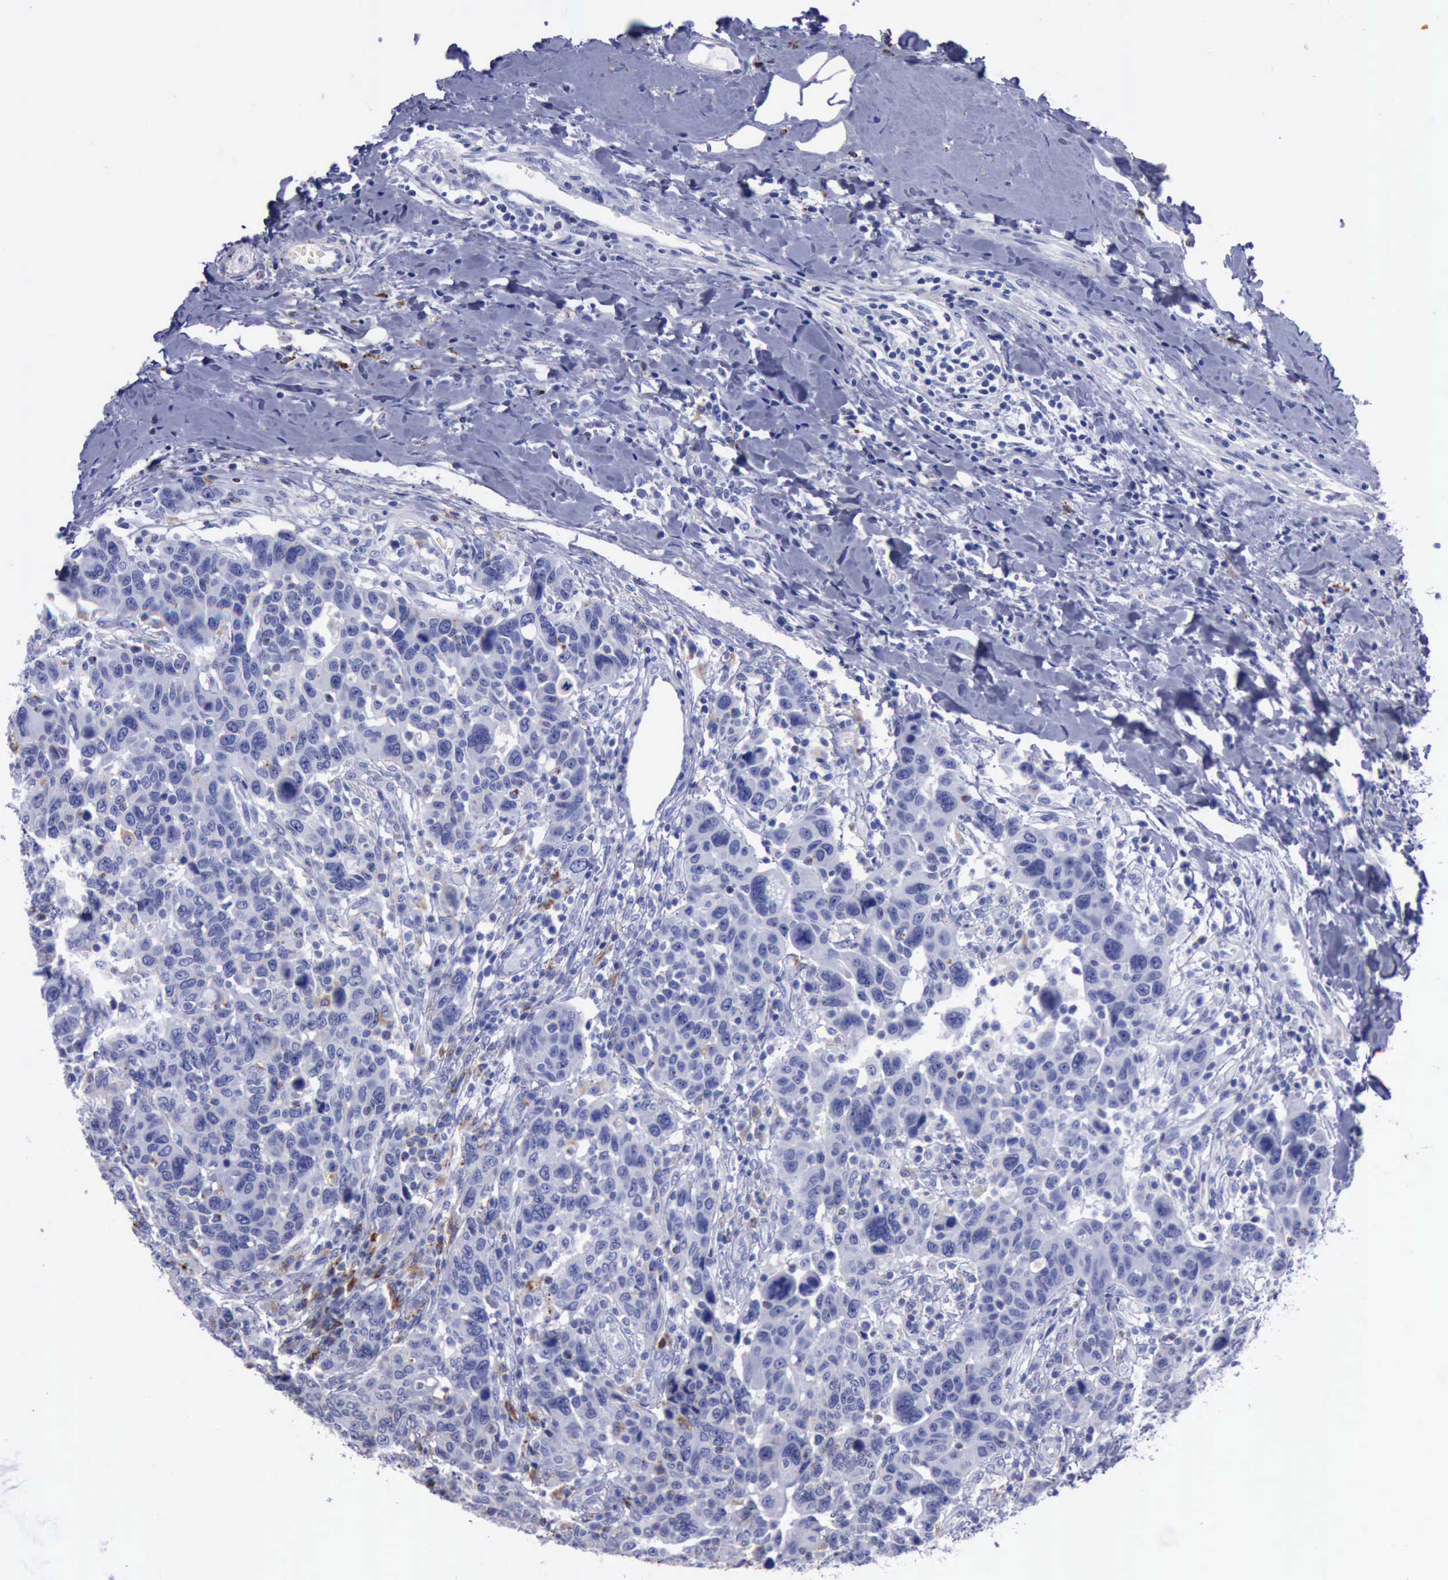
{"staining": {"intensity": "weak", "quantity": "<25%", "location": "cytoplasmic/membranous"}, "tissue": "breast cancer", "cell_type": "Tumor cells", "image_type": "cancer", "snomed": [{"axis": "morphology", "description": "Duct carcinoma"}, {"axis": "topography", "description": "Breast"}], "caption": "Tumor cells show no significant protein positivity in breast invasive ductal carcinoma. The staining was performed using DAB (3,3'-diaminobenzidine) to visualize the protein expression in brown, while the nuclei were stained in blue with hematoxylin (Magnification: 20x).", "gene": "CTSD", "patient": {"sex": "female", "age": 37}}